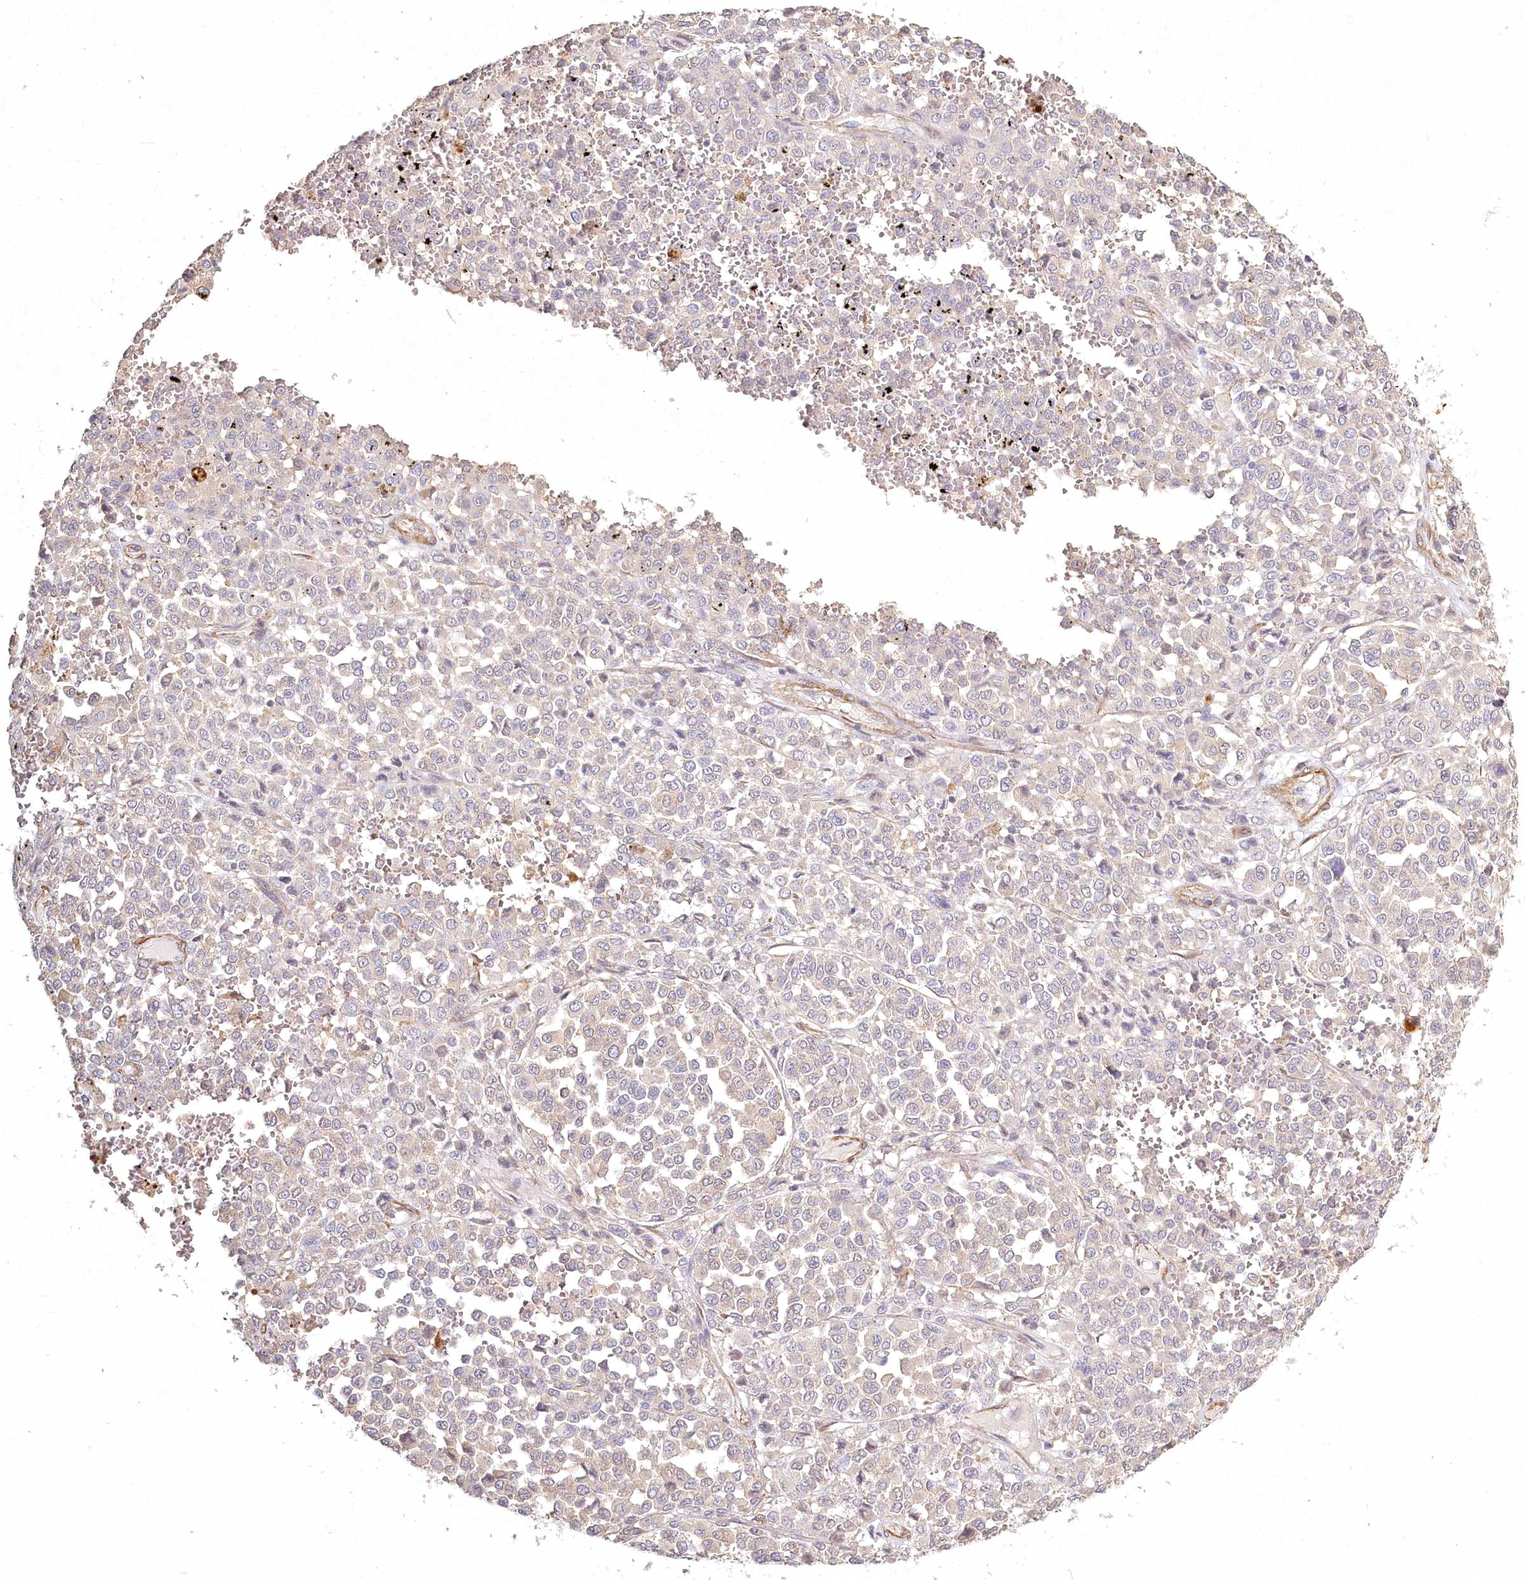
{"staining": {"intensity": "negative", "quantity": "none", "location": "none"}, "tissue": "melanoma", "cell_type": "Tumor cells", "image_type": "cancer", "snomed": [{"axis": "morphology", "description": "Malignant melanoma, Metastatic site"}, {"axis": "topography", "description": "Pancreas"}], "caption": "Immunohistochemistry (IHC) of malignant melanoma (metastatic site) exhibits no staining in tumor cells.", "gene": "INPP4B", "patient": {"sex": "female", "age": 30}}